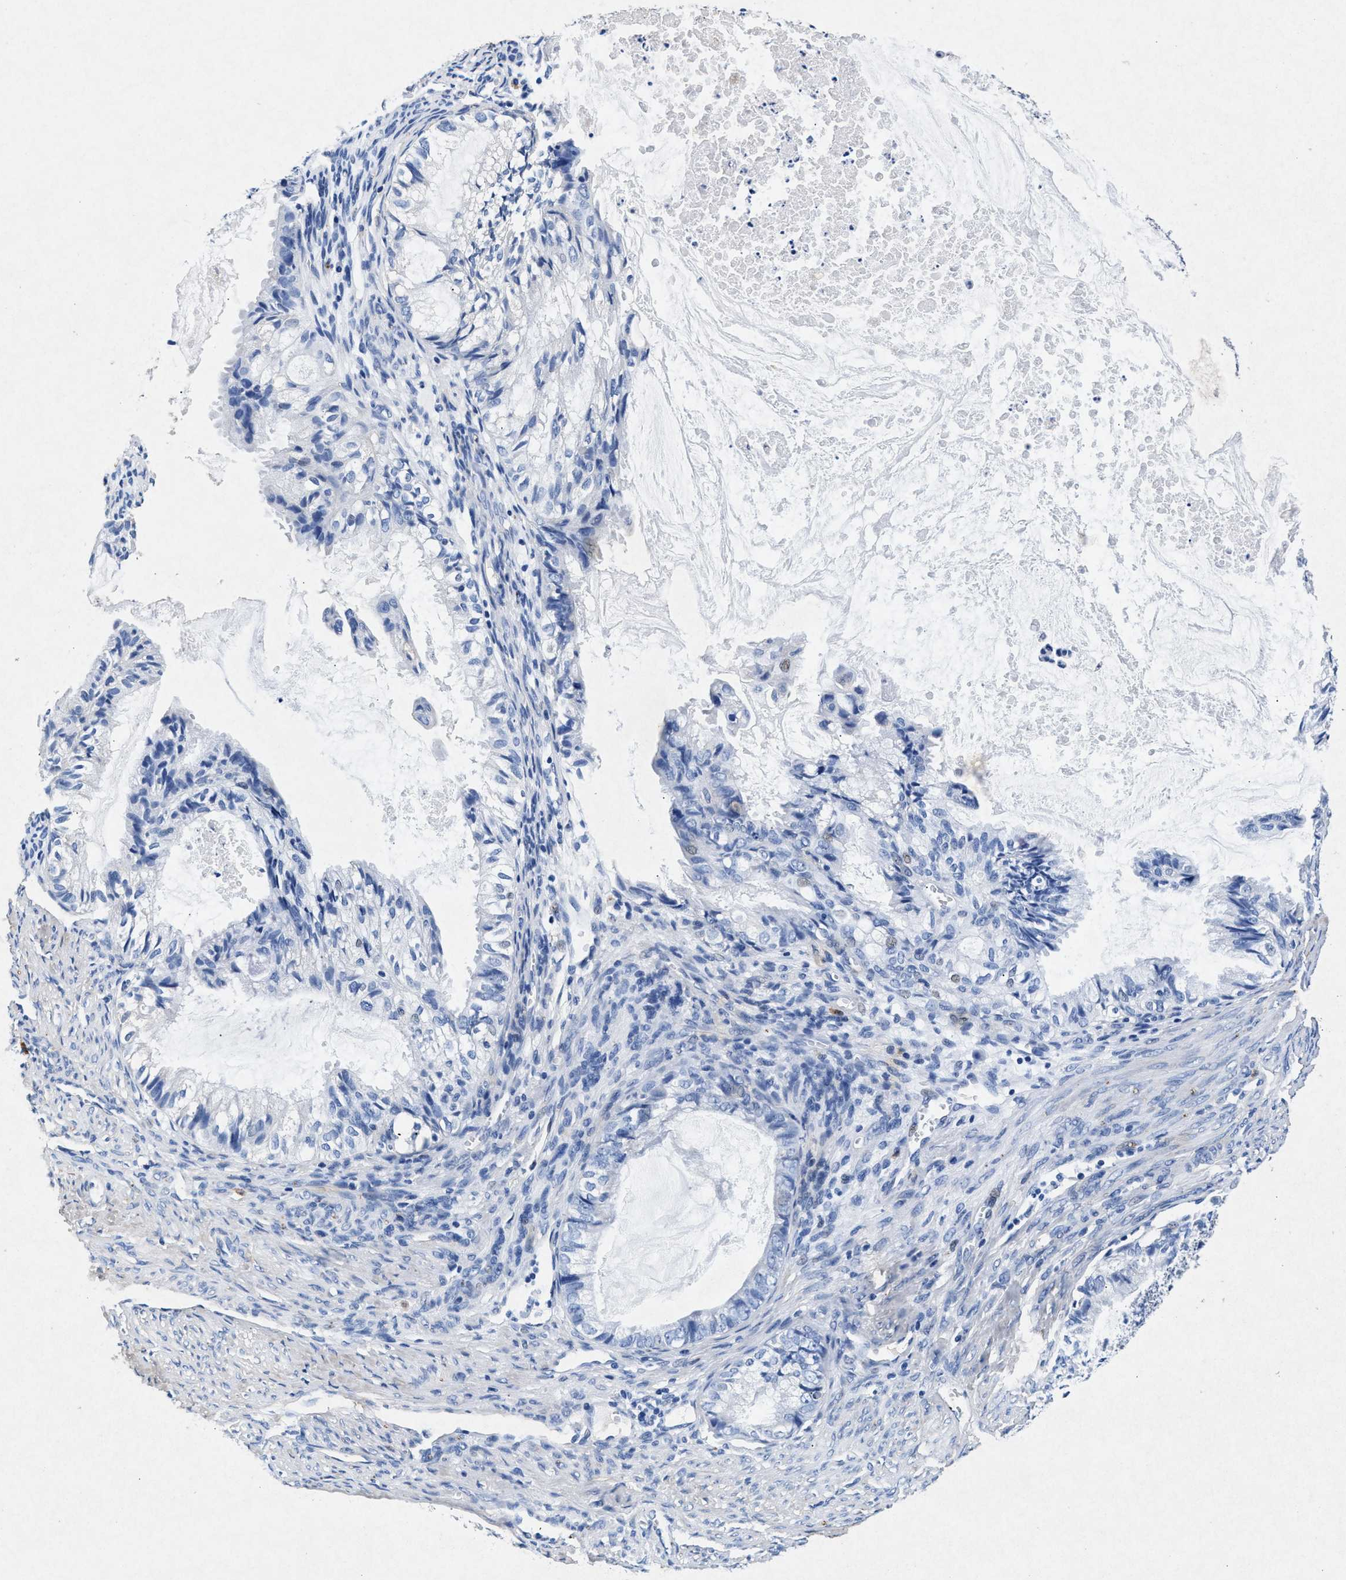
{"staining": {"intensity": "weak", "quantity": "<25%", "location": "nuclear"}, "tissue": "cervical cancer", "cell_type": "Tumor cells", "image_type": "cancer", "snomed": [{"axis": "morphology", "description": "Normal tissue, NOS"}, {"axis": "morphology", "description": "Adenocarcinoma, NOS"}, {"axis": "topography", "description": "Cervix"}, {"axis": "topography", "description": "Endometrium"}], "caption": "High magnification brightfield microscopy of cervical cancer (adenocarcinoma) stained with DAB (brown) and counterstained with hematoxylin (blue): tumor cells show no significant positivity.", "gene": "MAP6", "patient": {"sex": "female", "age": 86}}